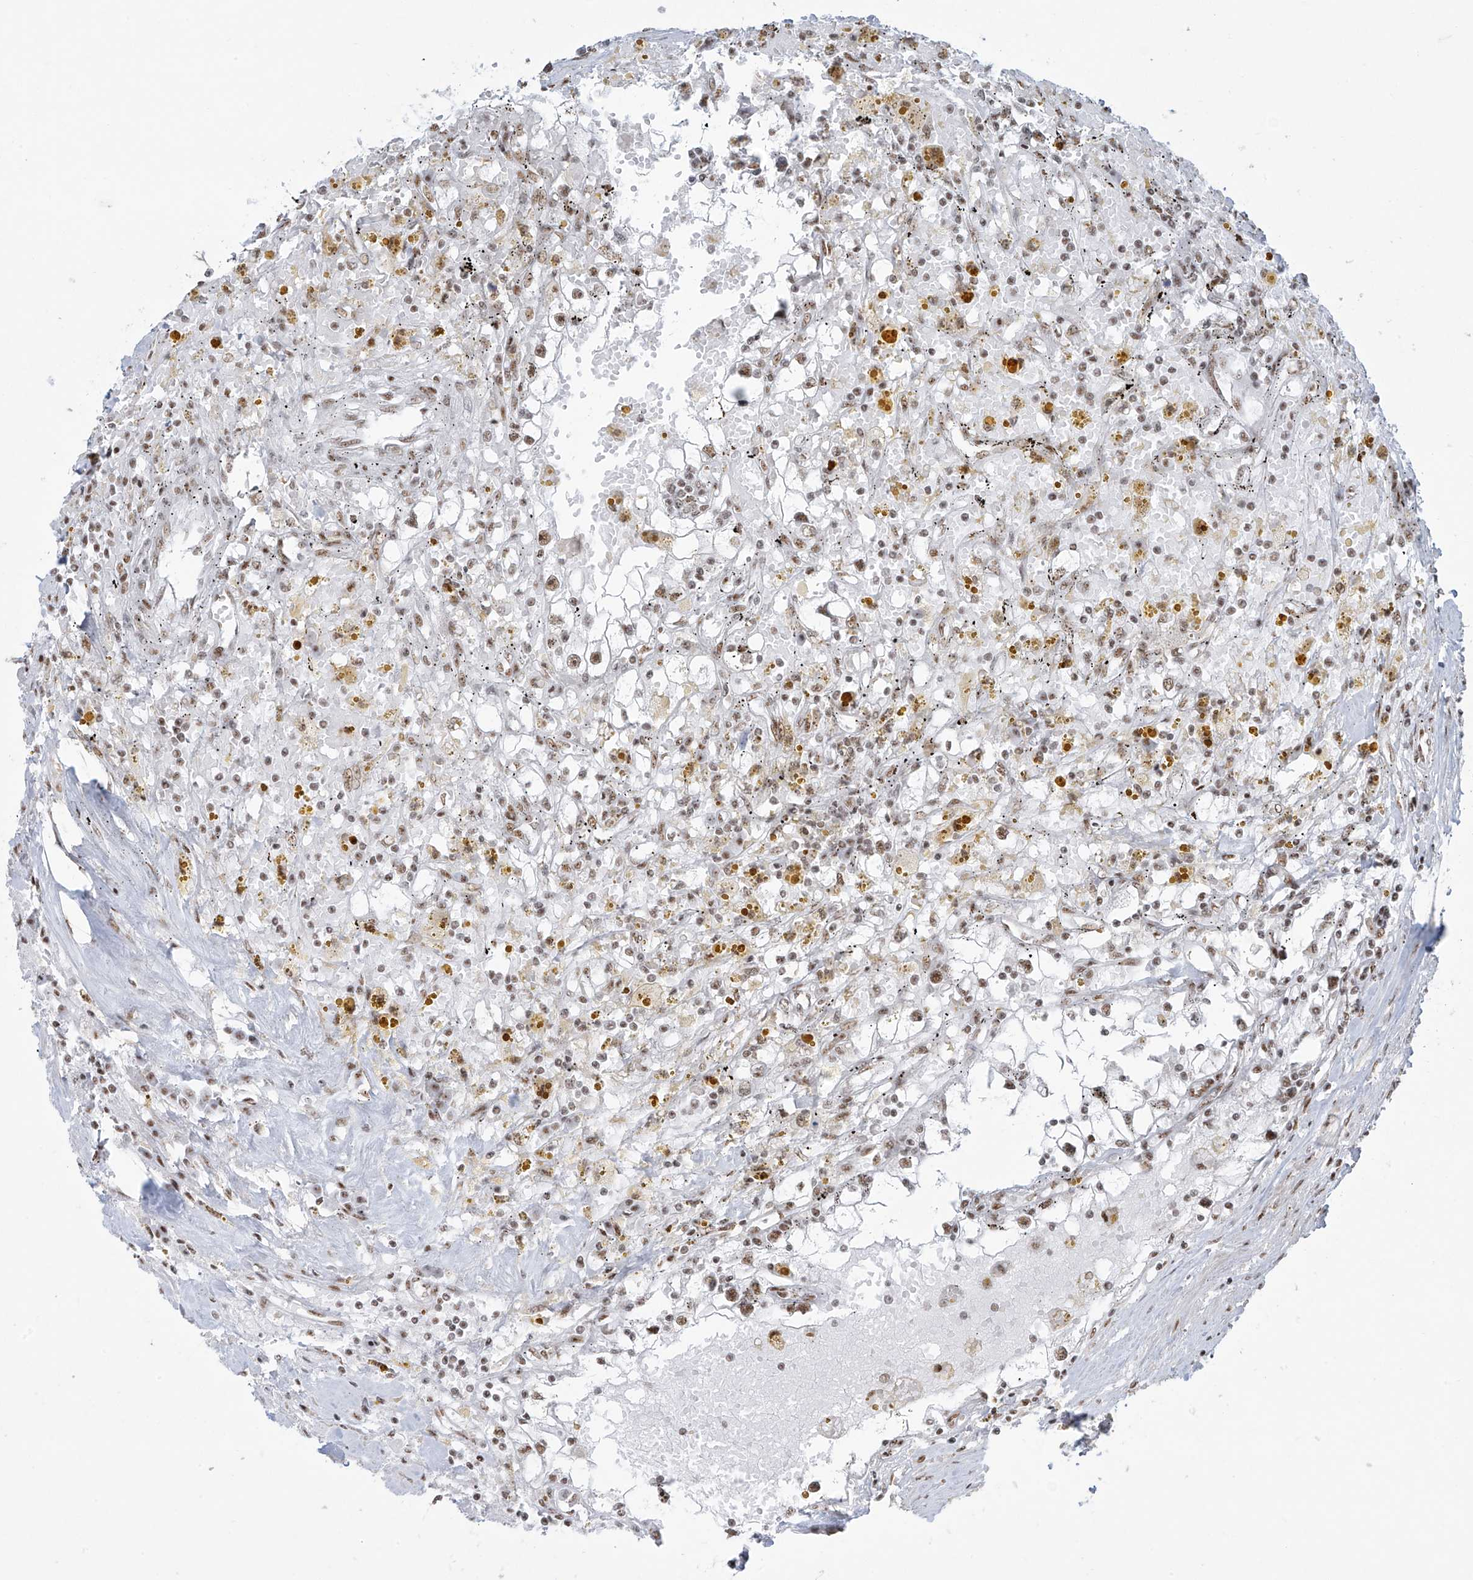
{"staining": {"intensity": "moderate", "quantity": "25%-75%", "location": "nuclear"}, "tissue": "renal cancer", "cell_type": "Tumor cells", "image_type": "cancer", "snomed": [{"axis": "morphology", "description": "Adenocarcinoma, NOS"}, {"axis": "topography", "description": "Kidney"}], "caption": "A micrograph of human renal cancer stained for a protein displays moderate nuclear brown staining in tumor cells.", "gene": "MS4A6A", "patient": {"sex": "male", "age": 56}}